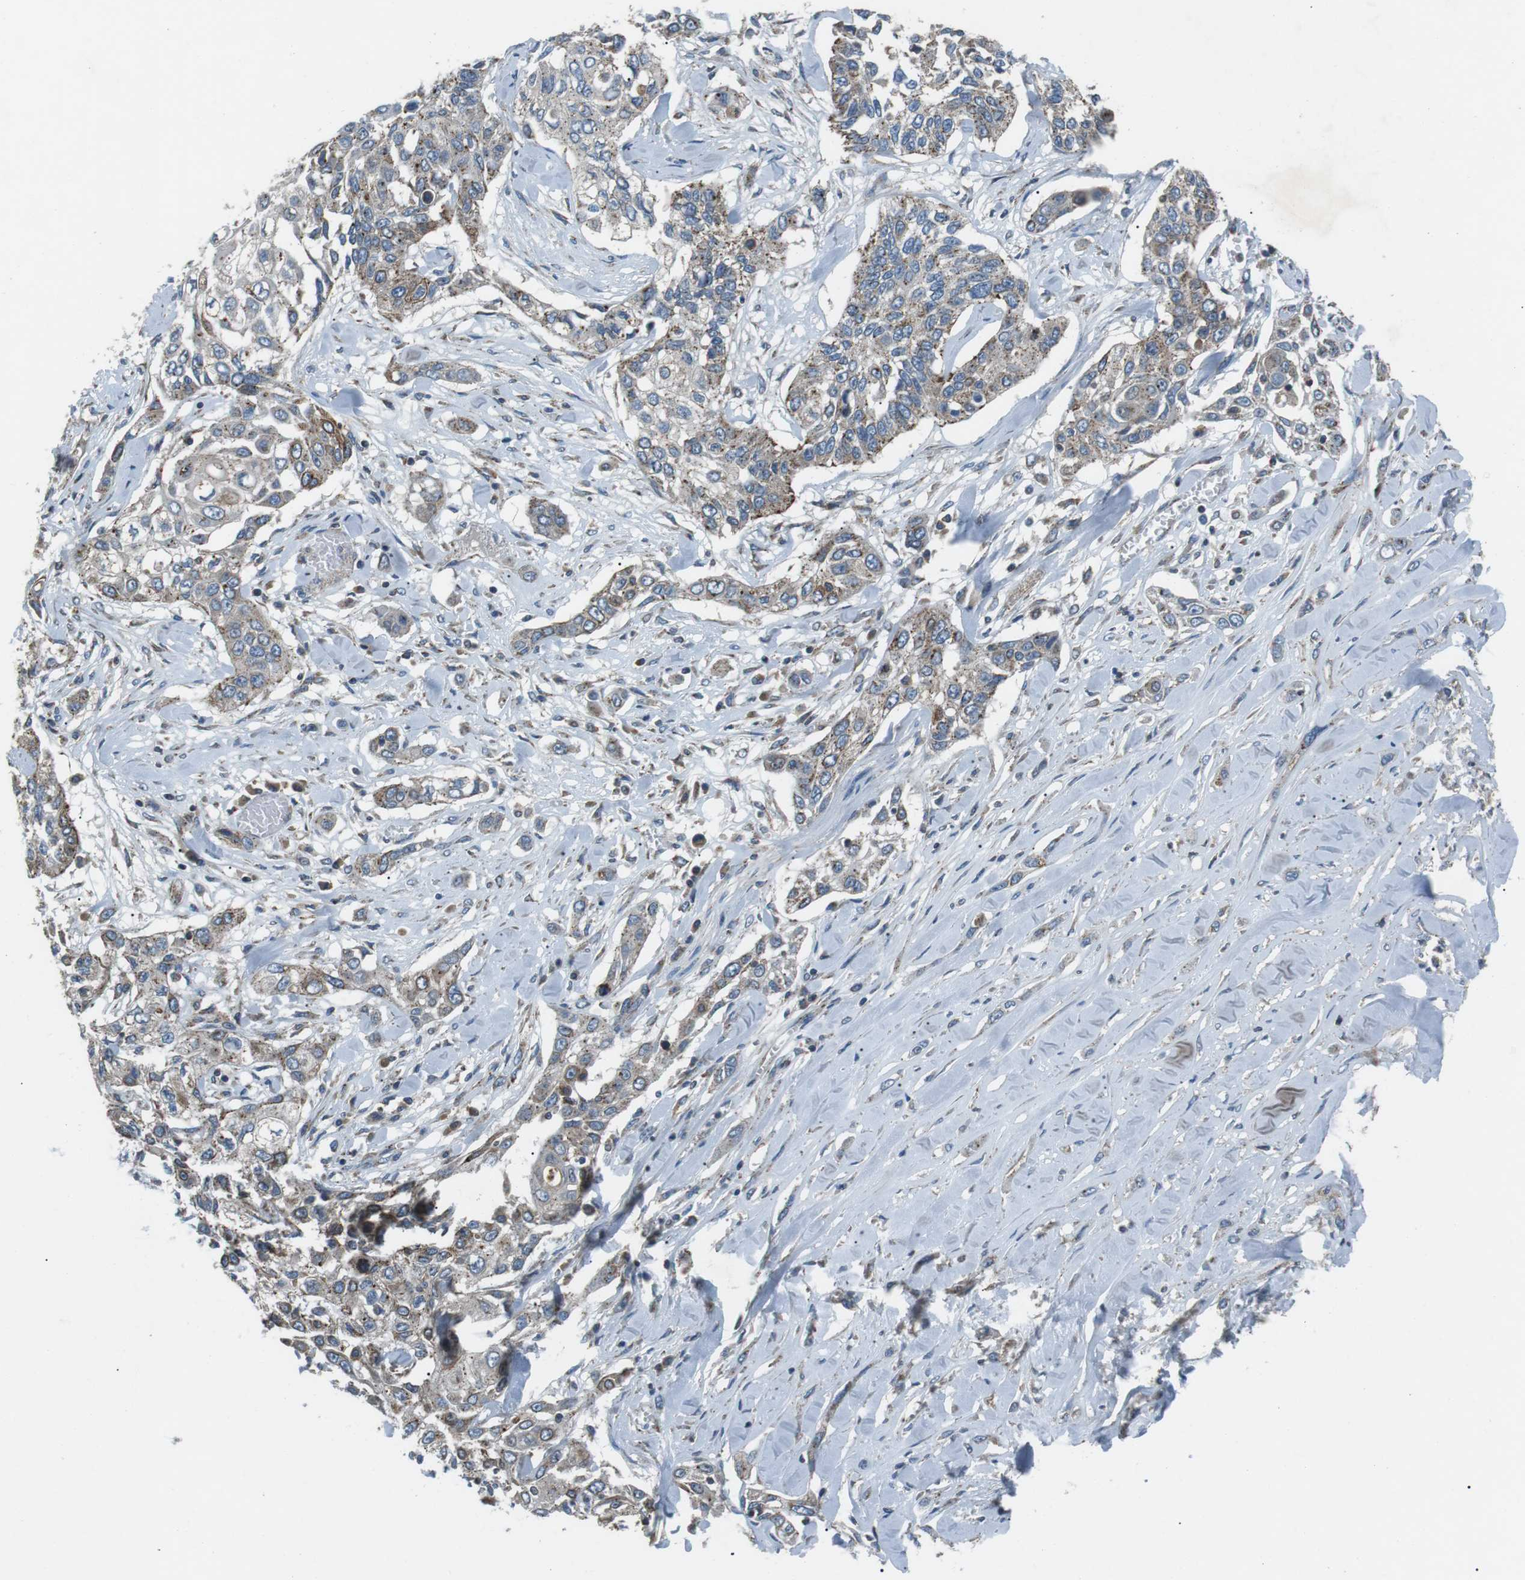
{"staining": {"intensity": "weak", "quantity": ">75%", "location": "cytoplasmic/membranous"}, "tissue": "lung cancer", "cell_type": "Tumor cells", "image_type": "cancer", "snomed": [{"axis": "morphology", "description": "Squamous cell carcinoma, NOS"}, {"axis": "topography", "description": "Lung"}], "caption": "This photomicrograph shows immunohistochemistry (IHC) staining of human lung cancer (squamous cell carcinoma), with low weak cytoplasmic/membranous expression in approximately >75% of tumor cells.", "gene": "FAM3B", "patient": {"sex": "male", "age": 71}}